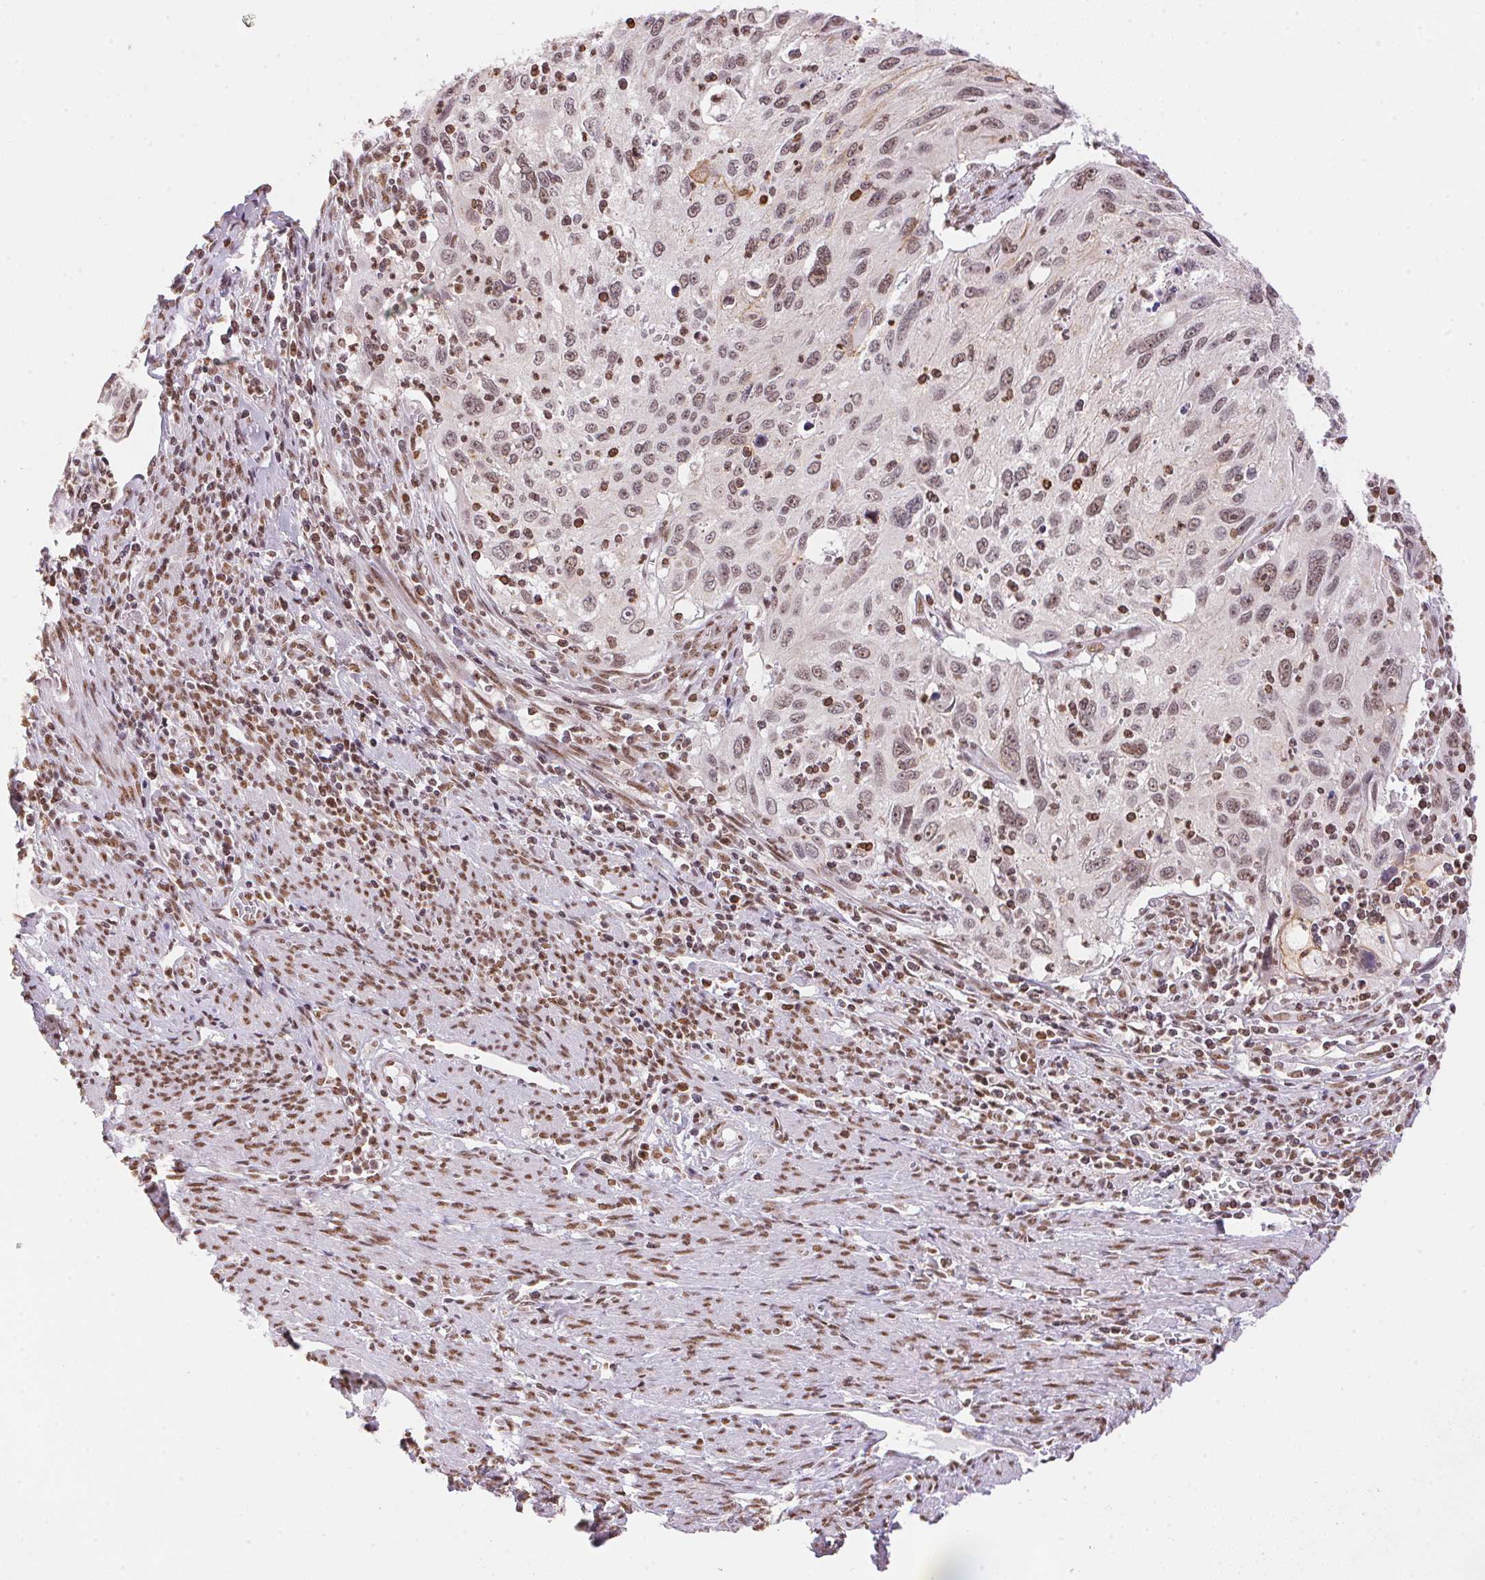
{"staining": {"intensity": "moderate", "quantity": "<25%", "location": "cytoplasmic/membranous,nuclear"}, "tissue": "cervical cancer", "cell_type": "Tumor cells", "image_type": "cancer", "snomed": [{"axis": "morphology", "description": "Squamous cell carcinoma, NOS"}, {"axis": "topography", "description": "Cervix"}], "caption": "Moderate cytoplasmic/membranous and nuclear protein positivity is seen in approximately <25% of tumor cells in cervical squamous cell carcinoma. Immunohistochemistry stains the protein in brown and the nuclei are stained blue.", "gene": "NFE2L1", "patient": {"sex": "female", "age": 70}}